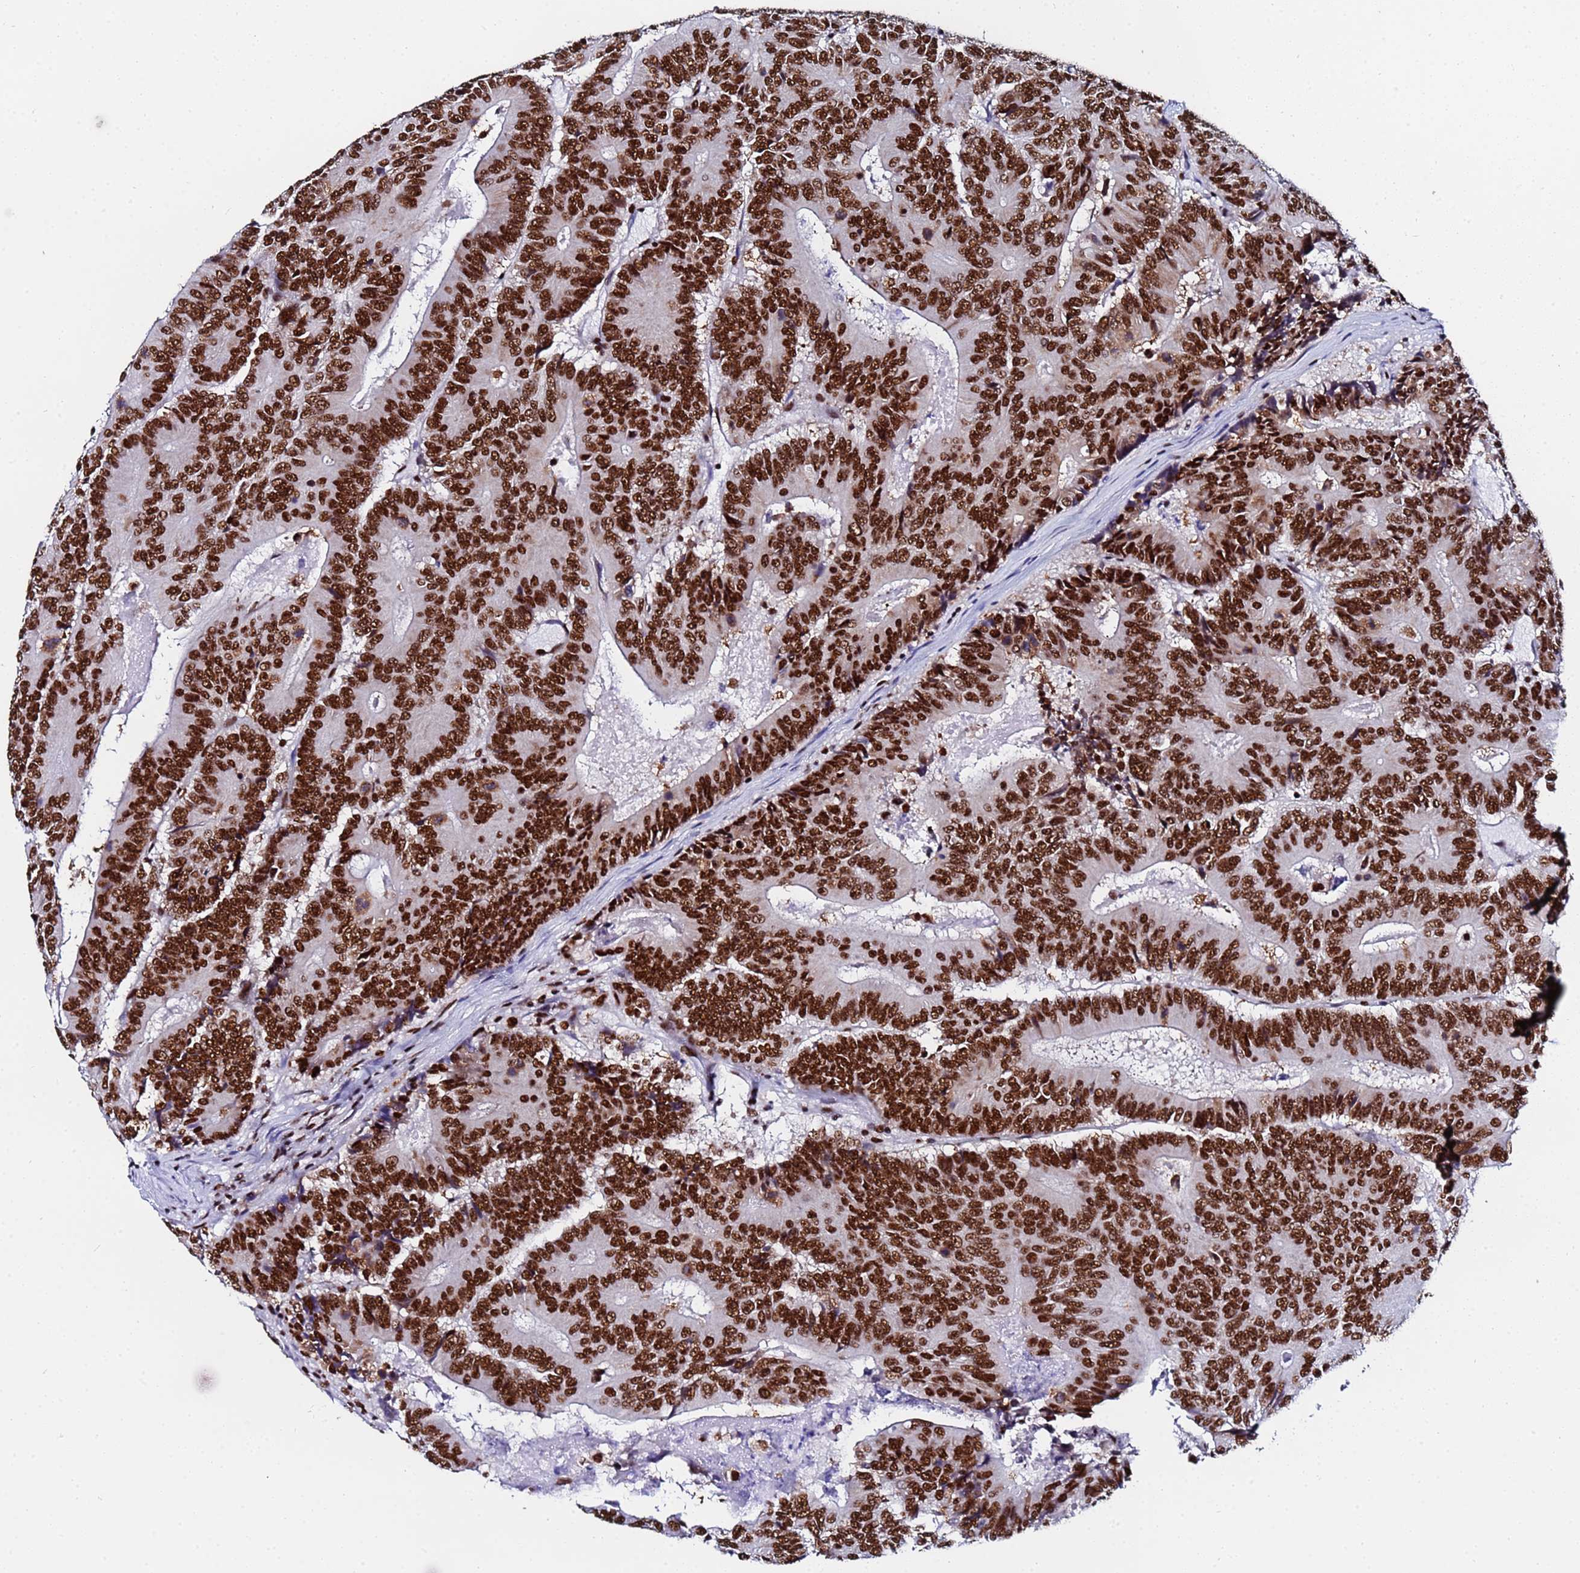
{"staining": {"intensity": "strong", "quantity": ">75%", "location": "nuclear"}, "tissue": "colorectal cancer", "cell_type": "Tumor cells", "image_type": "cancer", "snomed": [{"axis": "morphology", "description": "Adenocarcinoma, NOS"}, {"axis": "topography", "description": "Colon"}], "caption": "This is an image of immunohistochemistry (IHC) staining of colorectal cancer, which shows strong staining in the nuclear of tumor cells.", "gene": "SNRPA1", "patient": {"sex": "male", "age": 83}}